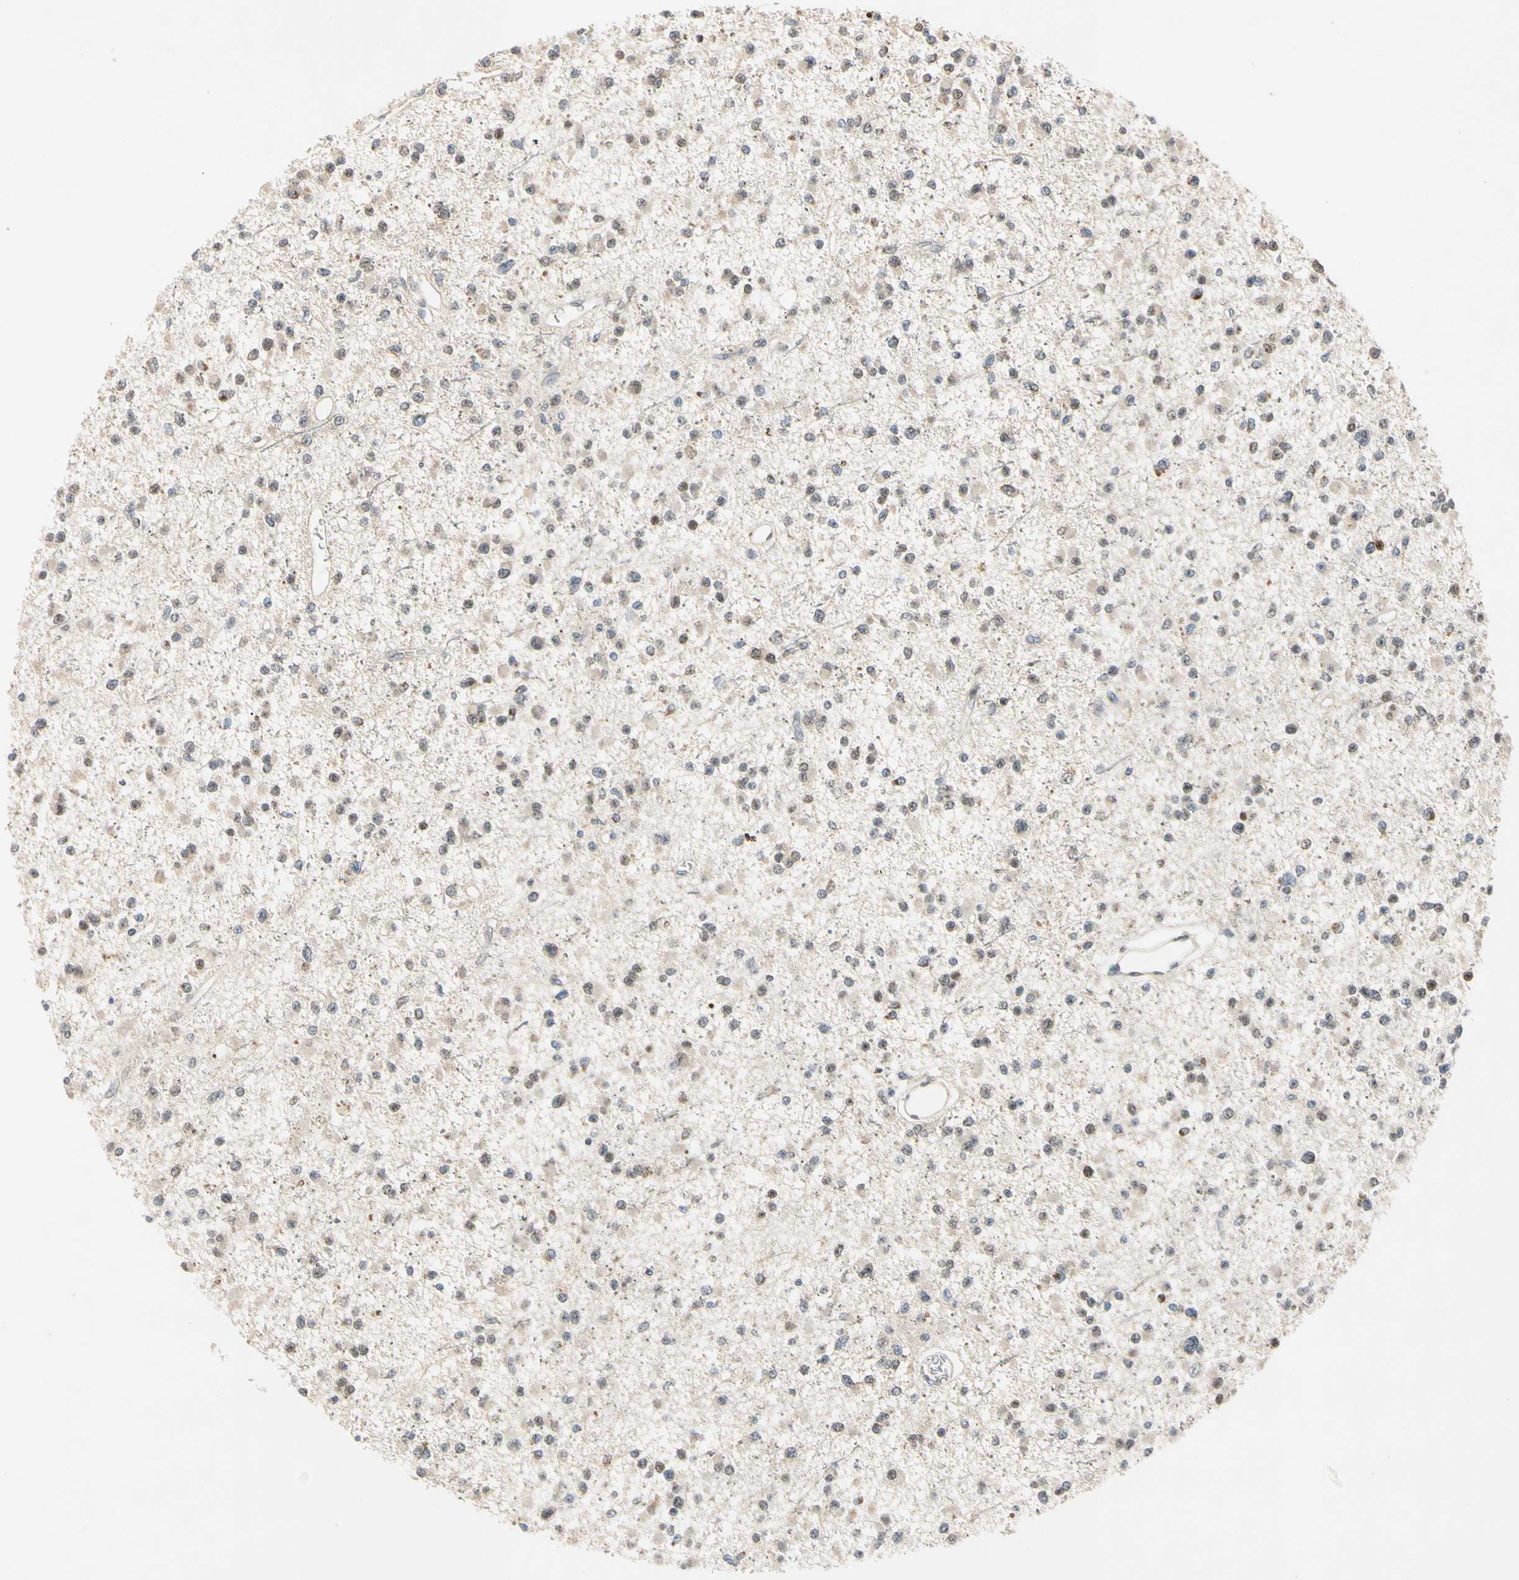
{"staining": {"intensity": "negative", "quantity": "none", "location": "none"}, "tissue": "glioma", "cell_type": "Tumor cells", "image_type": "cancer", "snomed": [{"axis": "morphology", "description": "Glioma, malignant, Low grade"}, {"axis": "topography", "description": "Brain"}], "caption": "Tumor cells are negative for protein expression in human malignant low-grade glioma.", "gene": "RIOX2", "patient": {"sex": "female", "age": 22}}